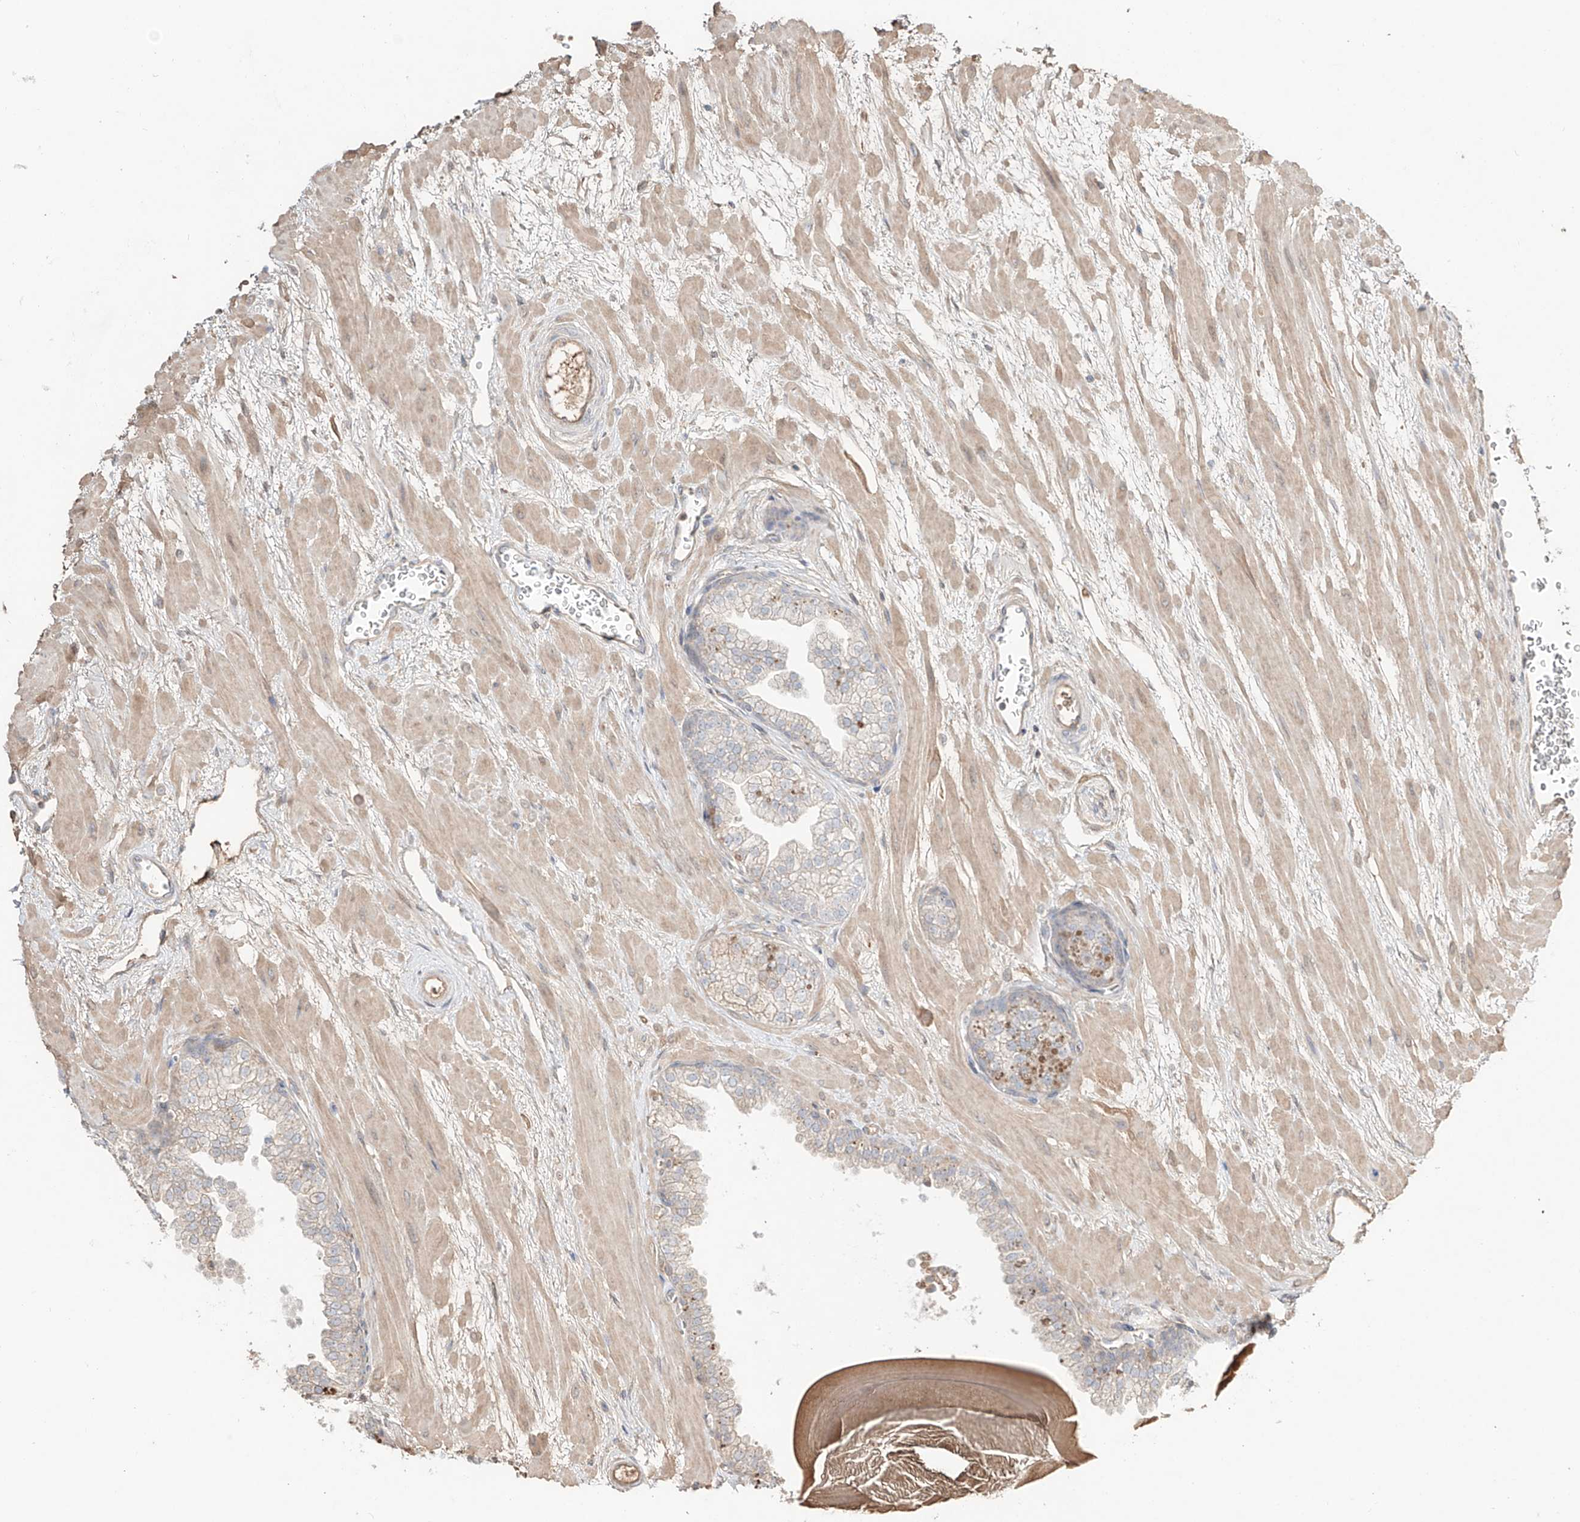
{"staining": {"intensity": "weak", "quantity": "25%-75%", "location": "cytoplasmic/membranous"}, "tissue": "prostate", "cell_type": "Glandular cells", "image_type": "normal", "snomed": [{"axis": "morphology", "description": "Normal tissue, NOS"}, {"axis": "topography", "description": "Prostate"}], "caption": "DAB immunohistochemical staining of normal human prostate demonstrates weak cytoplasmic/membranous protein expression in about 25%-75% of glandular cells.", "gene": "ERO1A", "patient": {"sex": "male", "age": 48}}